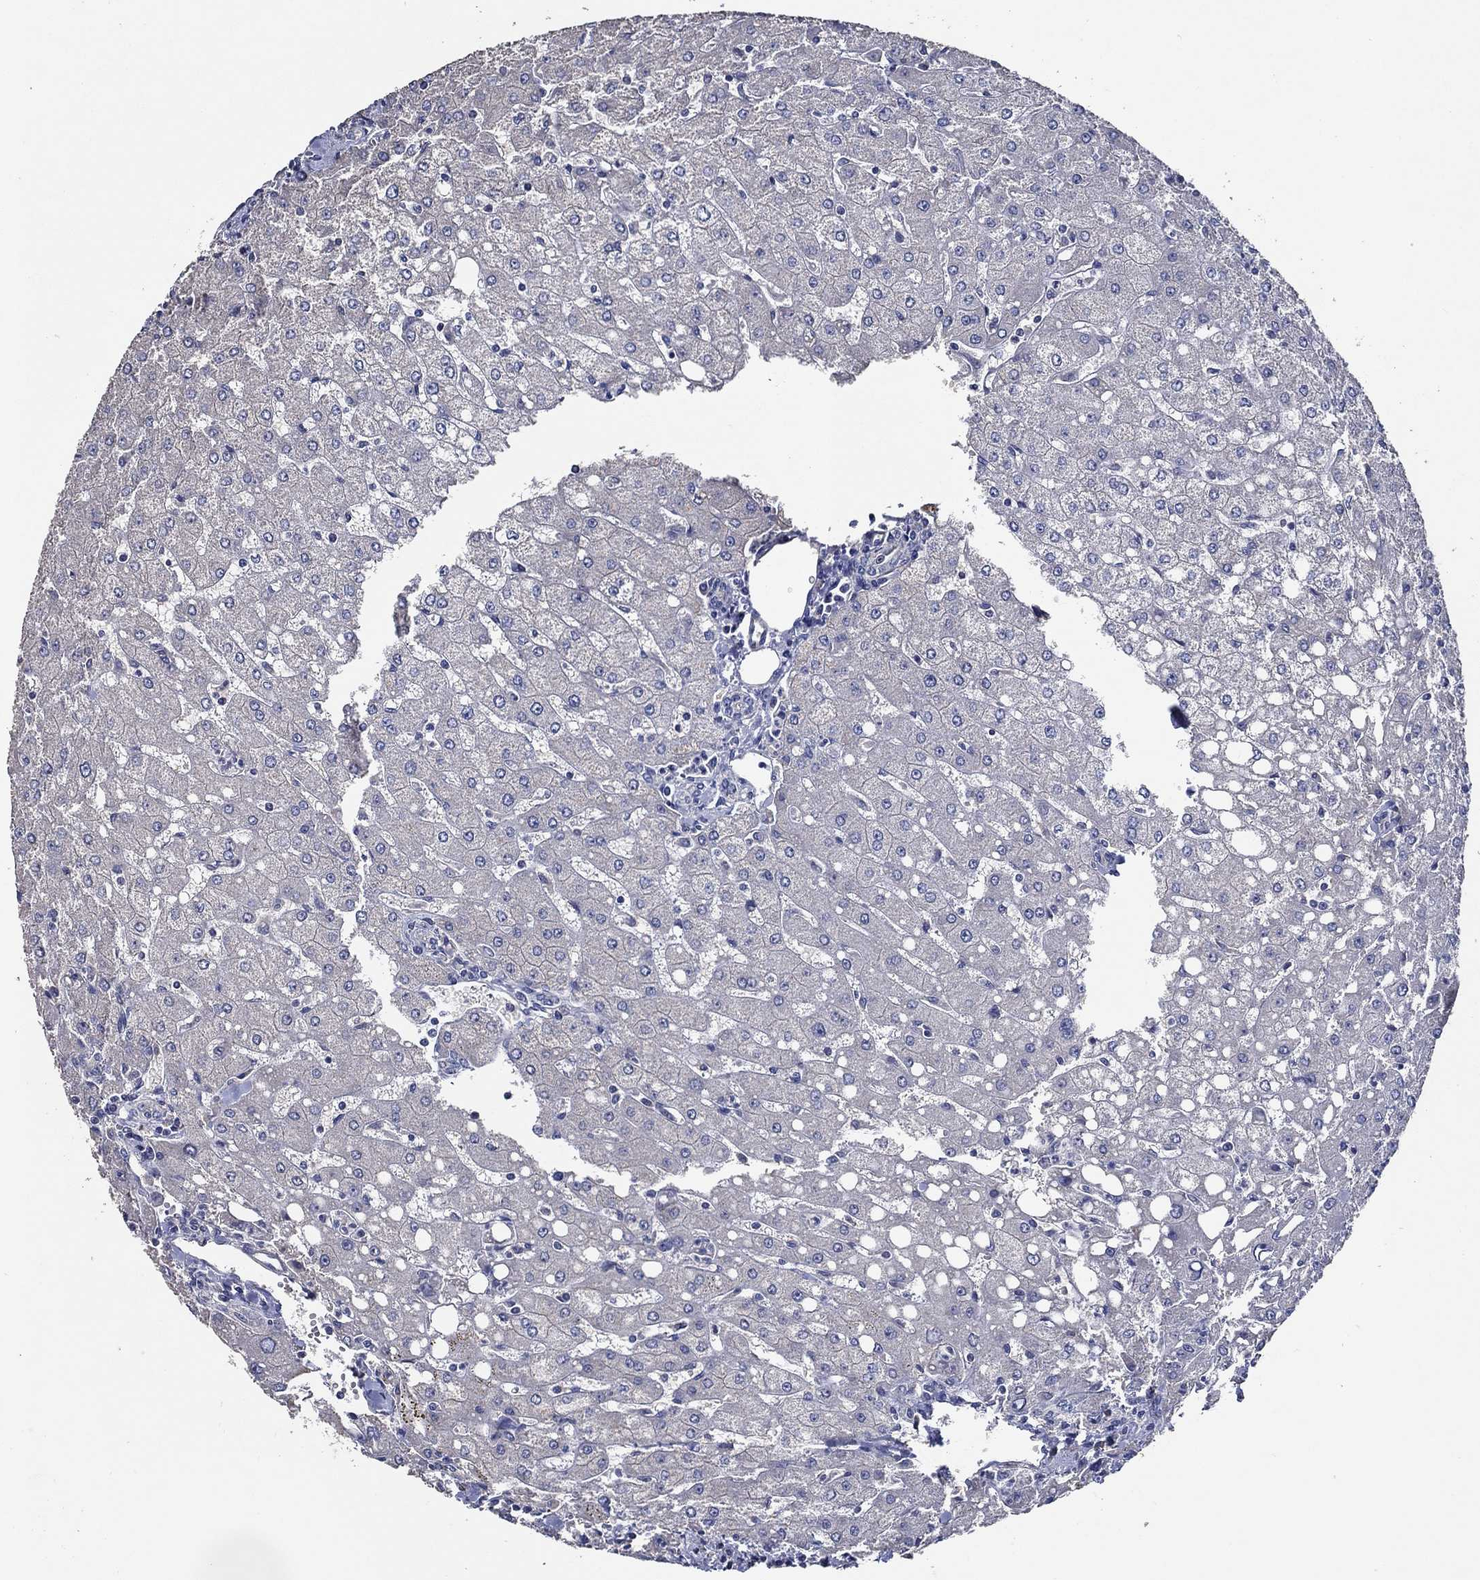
{"staining": {"intensity": "negative", "quantity": "none", "location": "none"}, "tissue": "liver", "cell_type": "Cholangiocytes", "image_type": "normal", "snomed": [{"axis": "morphology", "description": "Normal tissue, NOS"}, {"axis": "topography", "description": "Liver"}], "caption": "IHC of normal human liver reveals no positivity in cholangiocytes.", "gene": "HAP1", "patient": {"sex": "female", "age": 53}}